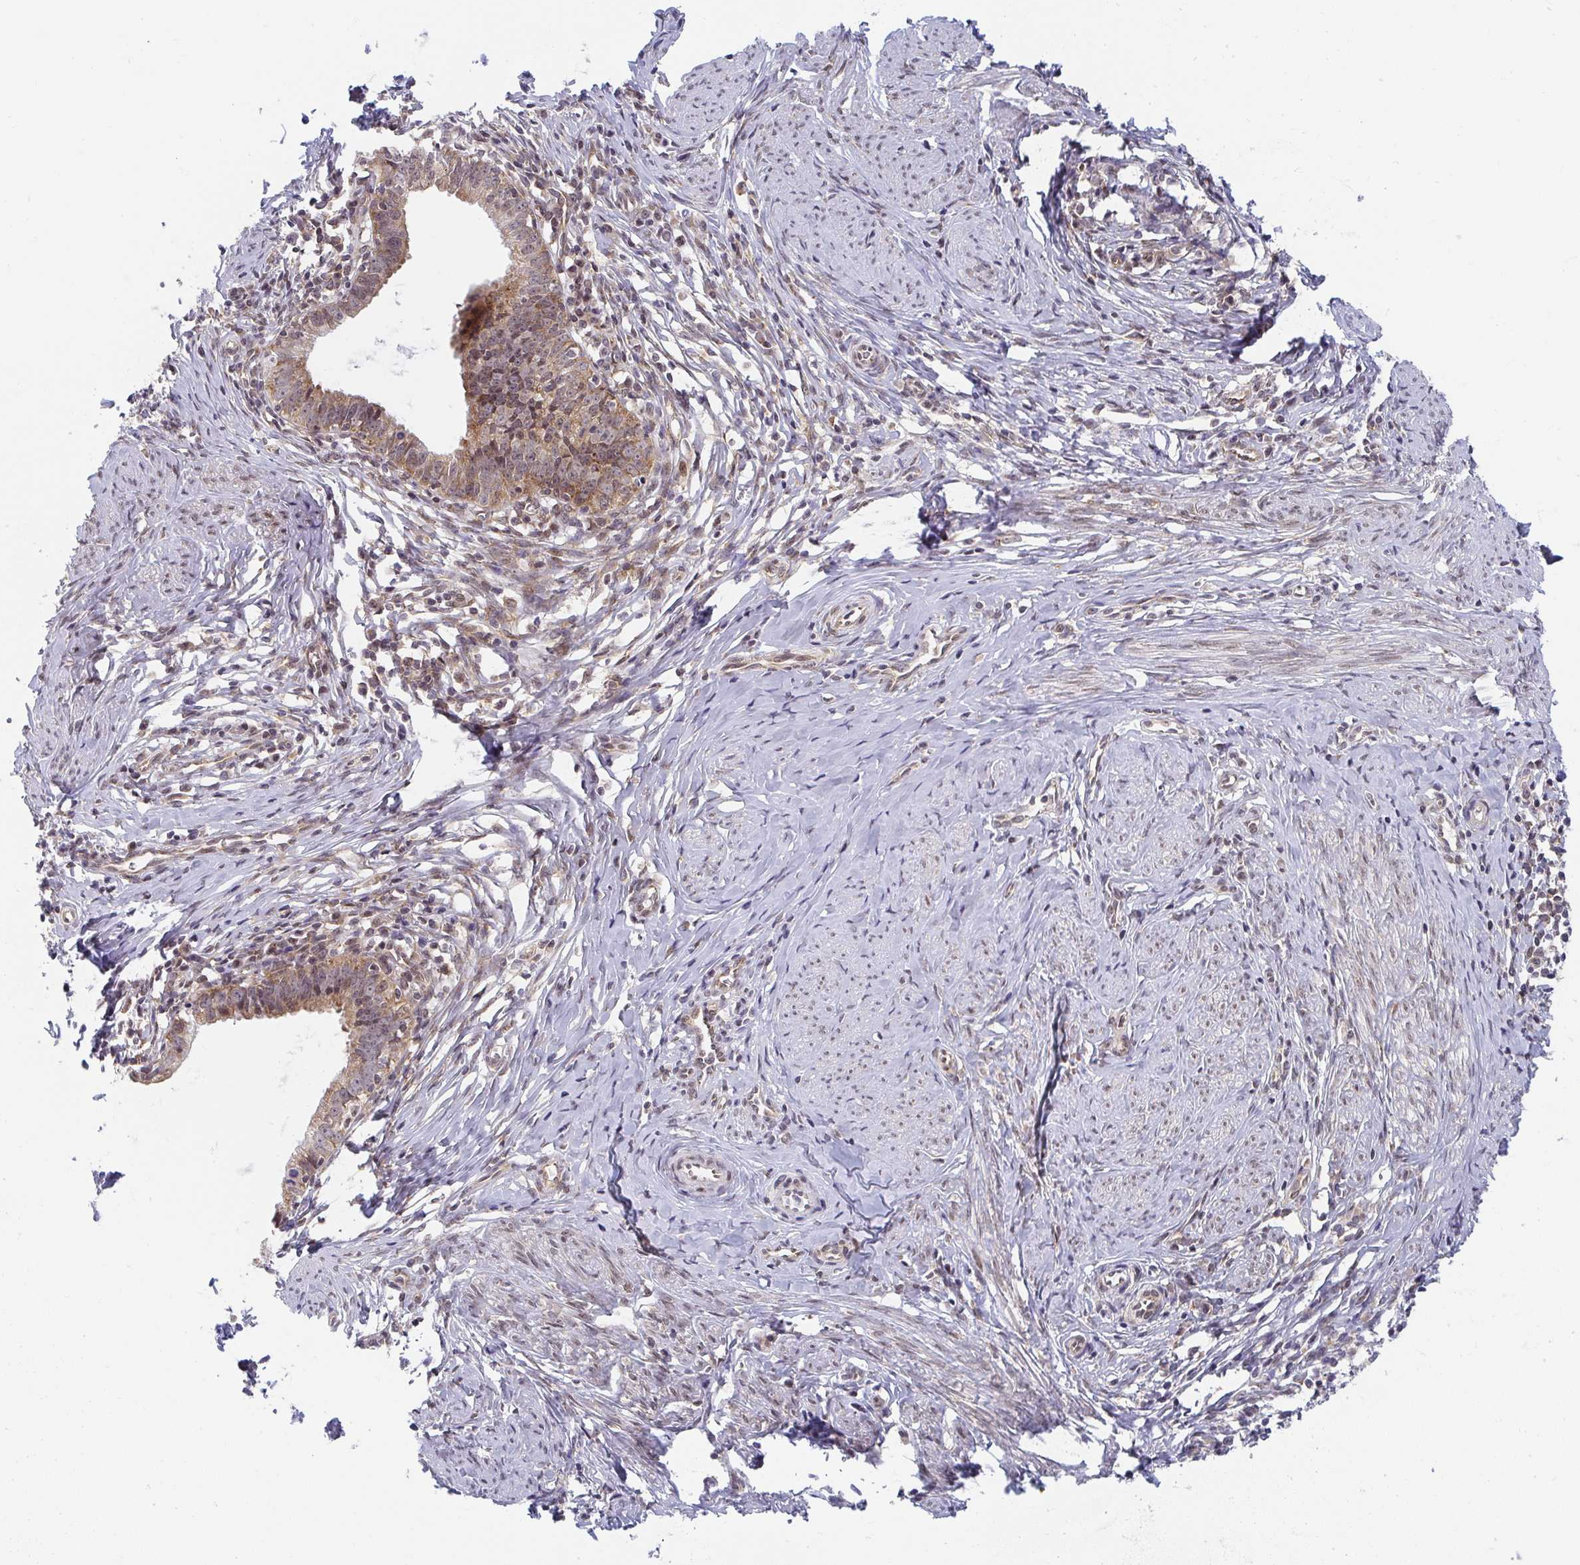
{"staining": {"intensity": "moderate", "quantity": ">75%", "location": "cytoplasmic/membranous"}, "tissue": "cervical cancer", "cell_type": "Tumor cells", "image_type": "cancer", "snomed": [{"axis": "morphology", "description": "Adenocarcinoma, NOS"}, {"axis": "topography", "description": "Cervix"}], "caption": "Immunohistochemical staining of human adenocarcinoma (cervical) exhibits medium levels of moderate cytoplasmic/membranous protein expression in approximately >75% of tumor cells.", "gene": "SYNCRIP", "patient": {"sex": "female", "age": 36}}